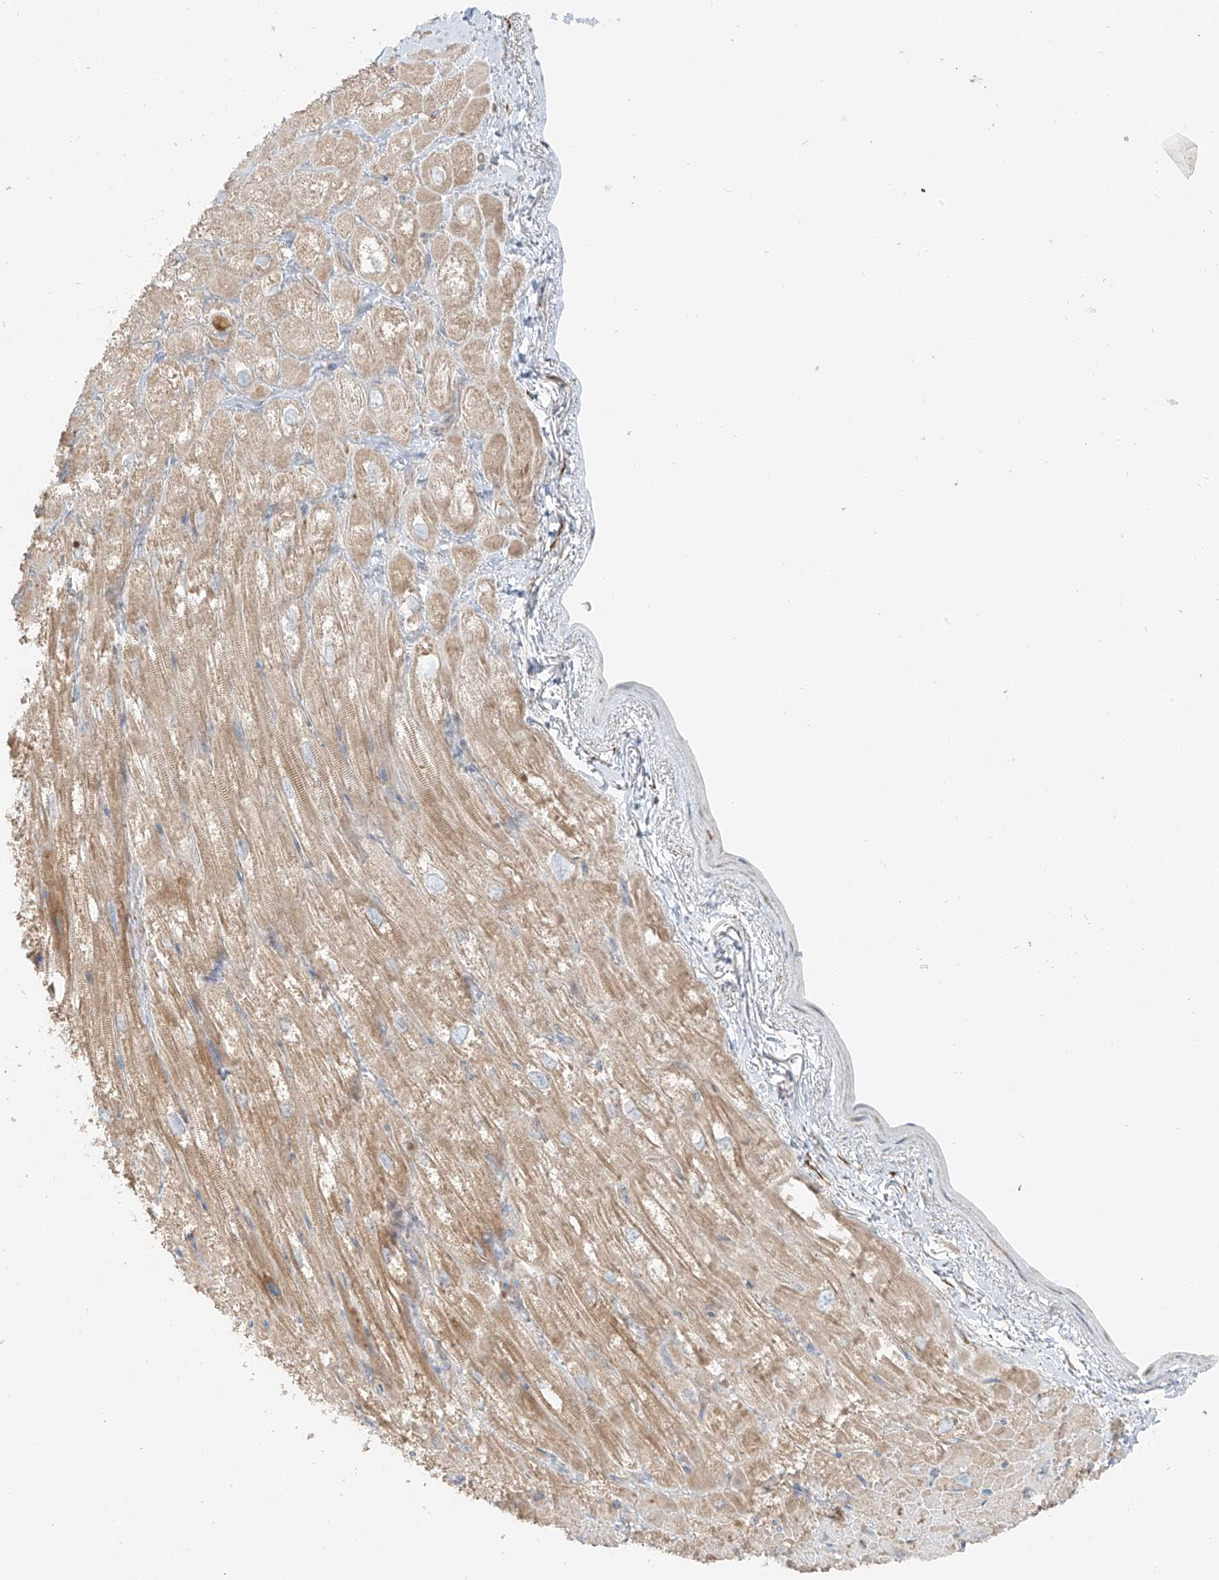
{"staining": {"intensity": "moderate", "quantity": ">75%", "location": "cytoplasmic/membranous"}, "tissue": "heart muscle", "cell_type": "Cardiomyocytes", "image_type": "normal", "snomed": [{"axis": "morphology", "description": "Normal tissue, NOS"}, {"axis": "topography", "description": "Heart"}], "caption": "About >75% of cardiomyocytes in benign heart muscle display moderate cytoplasmic/membranous protein expression as visualized by brown immunohistochemical staining.", "gene": "FSTL1", "patient": {"sex": "male", "age": 50}}